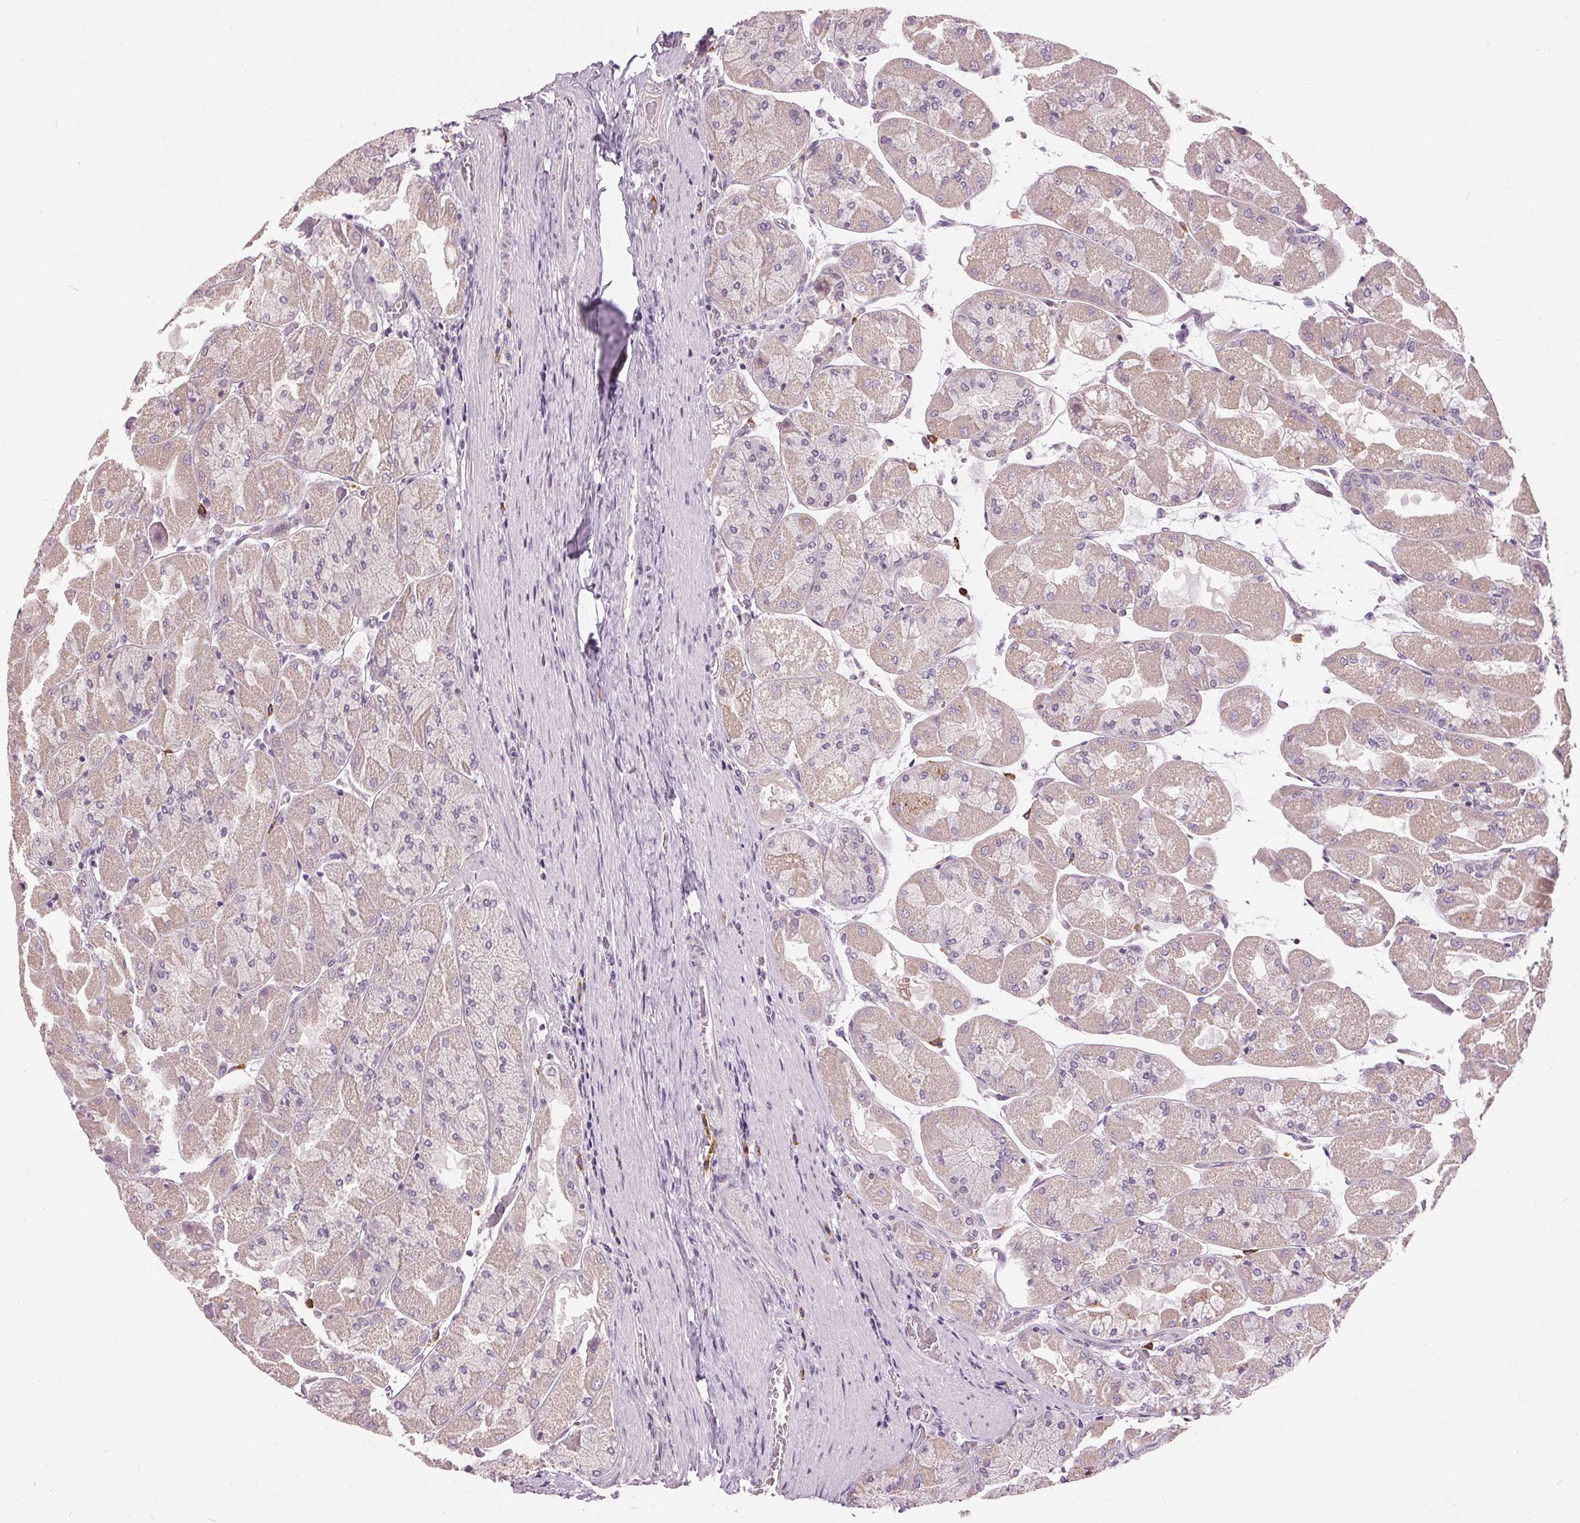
{"staining": {"intensity": "weak", "quantity": "25%-75%", "location": "cytoplasmic/membranous"}, "tissue": "stomach", "cell_type": "Glandular cells", "image_type": "normal", "snomed": [{"axis": "morphology", "description": "Normal tissue, NOS"}, {"axis": "topography", "description": "Stomach"}], "caption": "About 25%-75% of glandular cells in benign stomach reveal weak cytoplasmic/membranous protein expression as visualized by brown immunohistochemical staining.", "gene": "SIGLEC6", "patient": {"sex": "female", "age": 61}}